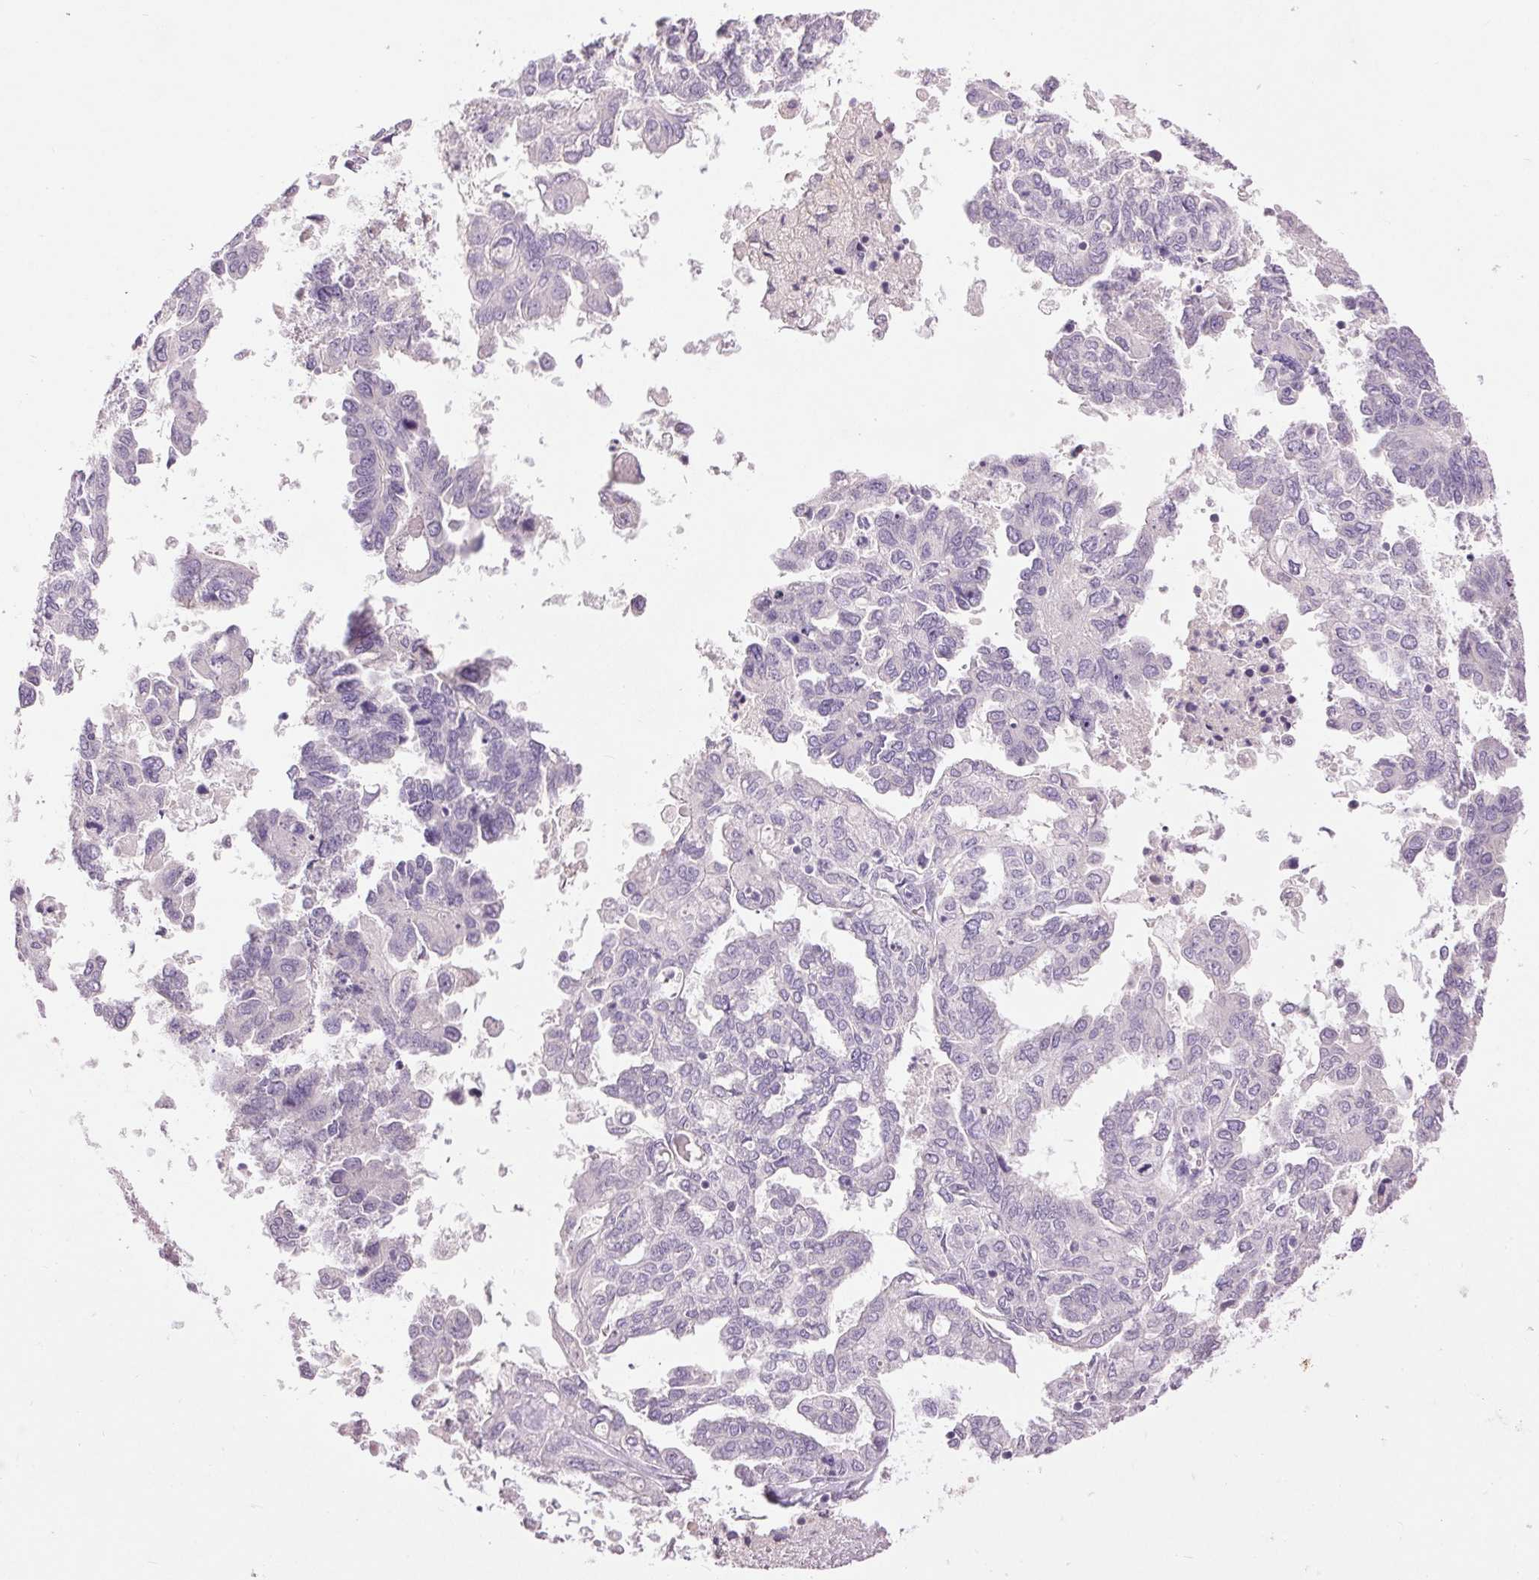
{"staining": {"intensity": "negative", "quantity": "none", "location": "none"}, "tissue": "ovarian cancer", "cell_type": "Tumor cells", "image_type": "cancer", "snomed": [{"axis": "morphology", "description": "Cystadenocarcinoma, serous, NOS"}, {"axis": "topography", "description": "Ovary"}], "caption": "Immunohistochemistry (IHC) photomicrograph of ovarian serous cystadenocarcinoma stained for a protein (brown), which displays no positivity in tumor cells. Brightfield microscopy of immunohistochemistry stained with DAB (brown) and hematoxylin (blue), captured at high magnification.", "gene": "FXYD4", "patient": {"sex": "female", "age": 53}}